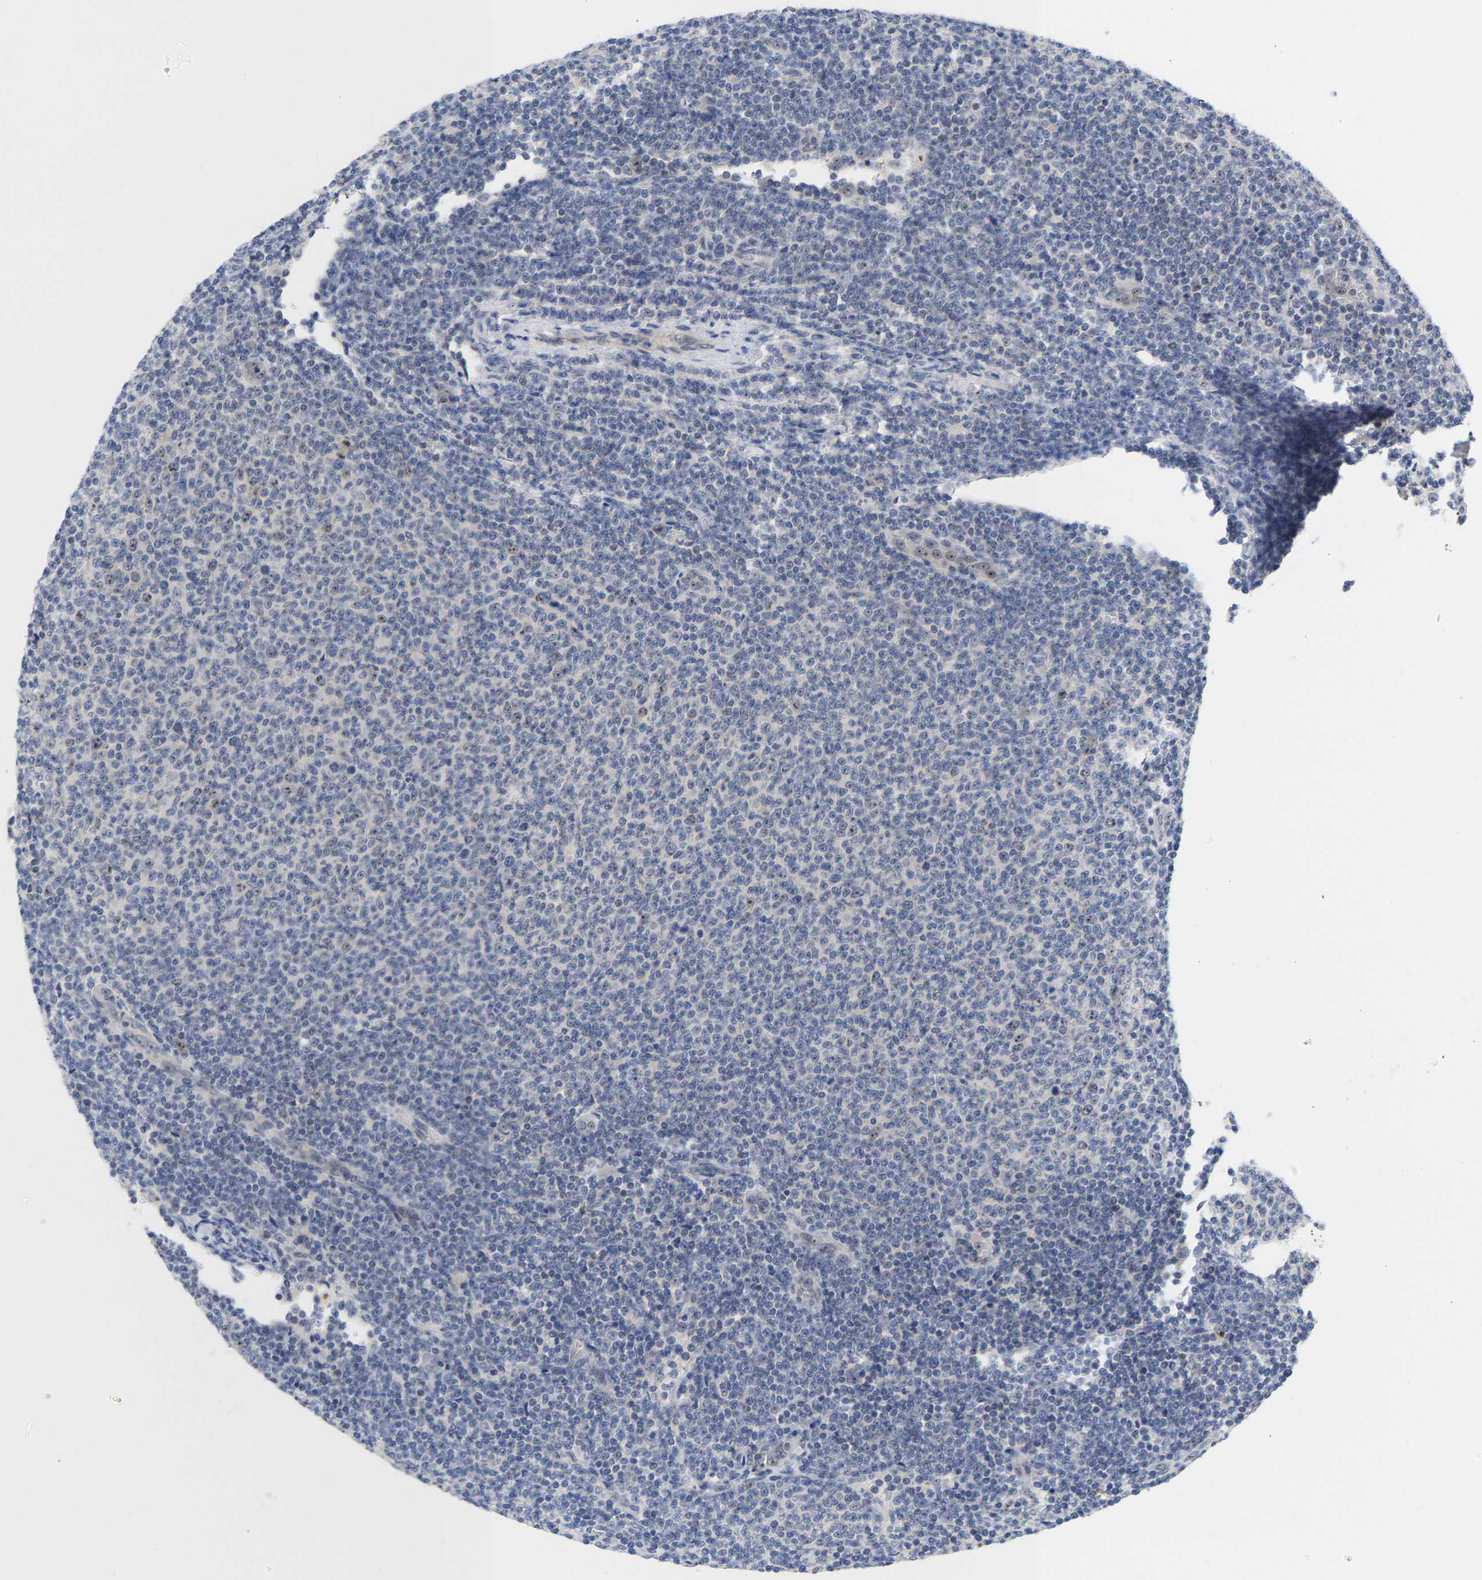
{"staining": {"intensity": "weak", "quantity": "<25%", "location": "nuclear"}, "tissue": "lymphoma", "cell_type": "Tumor cells", "image_type": "cancer", "snomed": [{"axis": "morphology", "description": "Malignant lymphoma, non-Hodgkin's type, Low grade"}, {"axis": "topography", "description": "Lymph node"}], "caption": "DAB (3,3'-diaminobenzidine) immunohistochemical staining of human lymphoma reveals no significant staining in tumor cells.", "gene": "NLE1", "patient": {"sex": "male", "age": 66}}